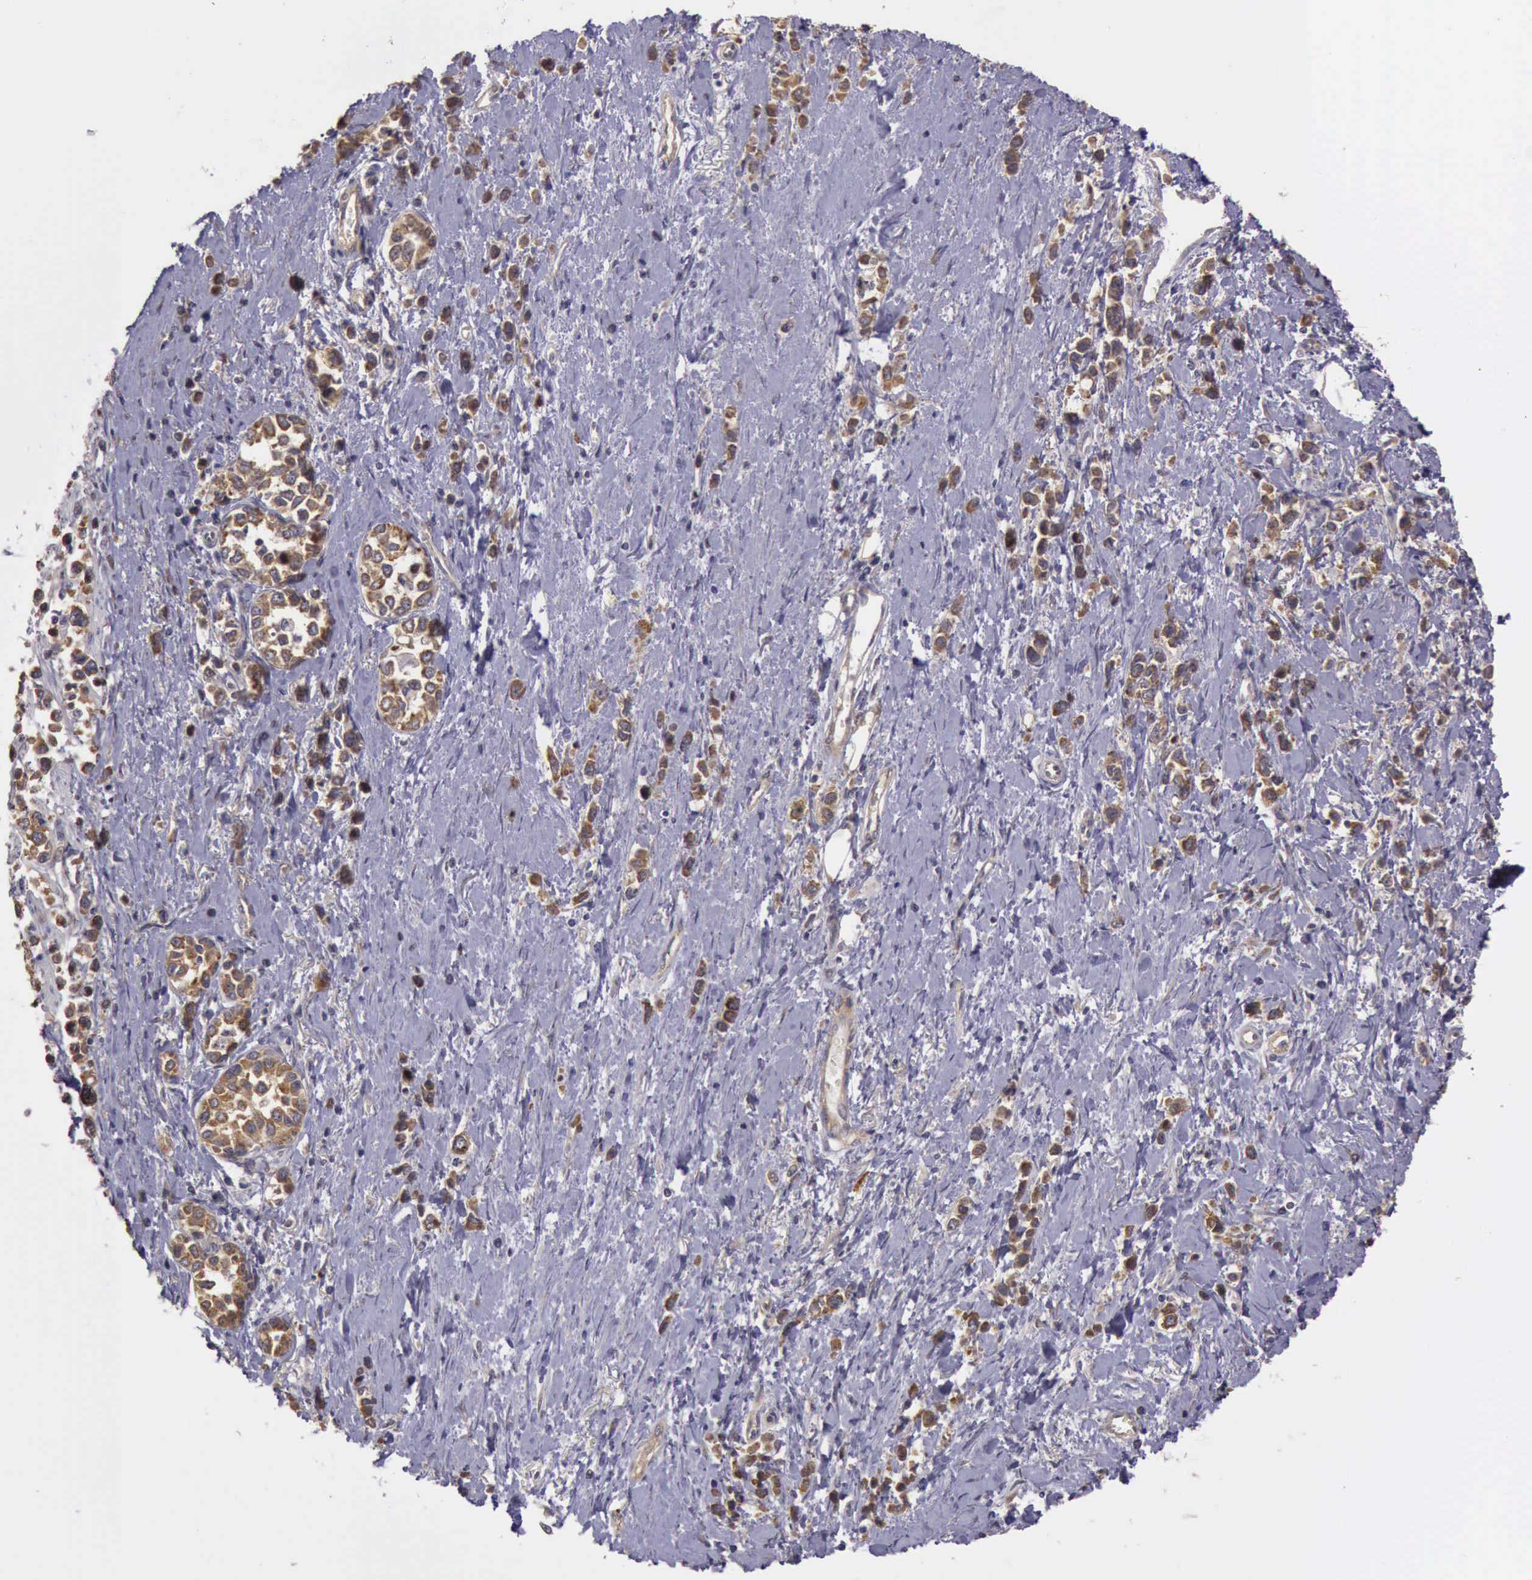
{"staining": {"intensity": "moderate", "quantity": ">75%", "location": "cytoplasmic/membranous"}, "tissue": "stomach cancer", "cell_type": "Tumor cells", "image_type": "cancer", "snomed": [{"axis": "morphology", "description": "Adenocarcinoma, NOS"}, {"axis": "topography", "description": "Stomach, upper"}], "caption": "Immunohistochemistry micrograph of neoplastic tissue: human adenocarcinoma (stomach) stained using immunohistochemistry exhibits medium levels of moderate protein expression localized specifically in the cytoplasmic/membranous of tumor cells, appearing as a cytoplasmic/membranous brown color.", "gene": "EIF5", "patient": {"sex": "male", "age": 76}}